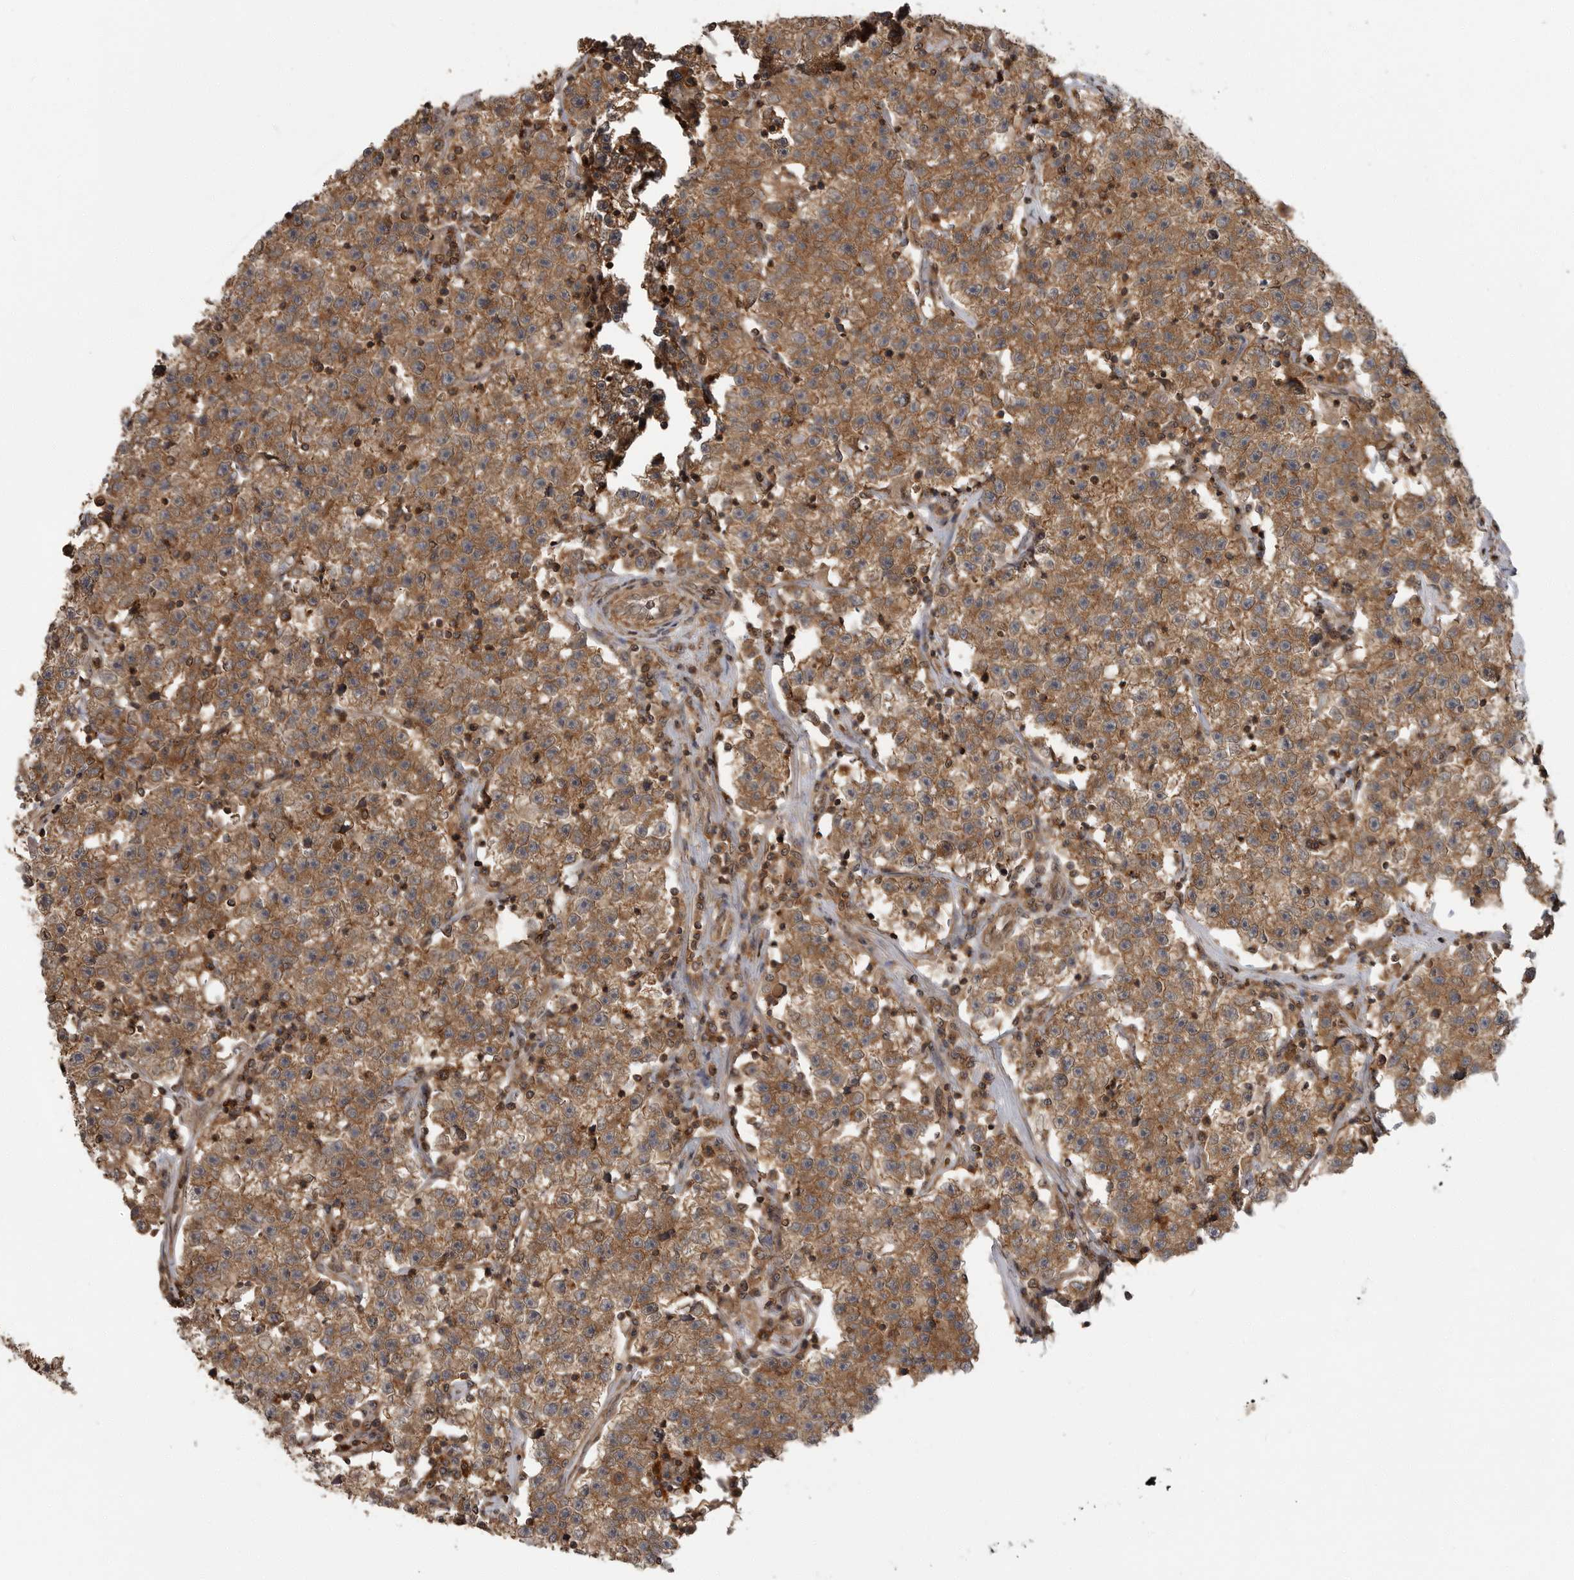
{"staining": {"intensity": "moderate", "quantity": ">75%", "location": "cytoplasmic/membranous"}, "tissue": "testis cancer", "cell_type": "Tumor cells", "image_type": "cancer", "snomed": [{"axis": "morphology", "description": "Seminoma, NOS"}, {"axis": "topography", "description": "Testis"}], "caption": "This is an image of immunohistochemistry staining of seminoma (testis), which shows moderate expression in the cytoplasmic/membranous of tumor cells.", "gene": "ERN1", "patient": {"sex": "male", "age": 22}}